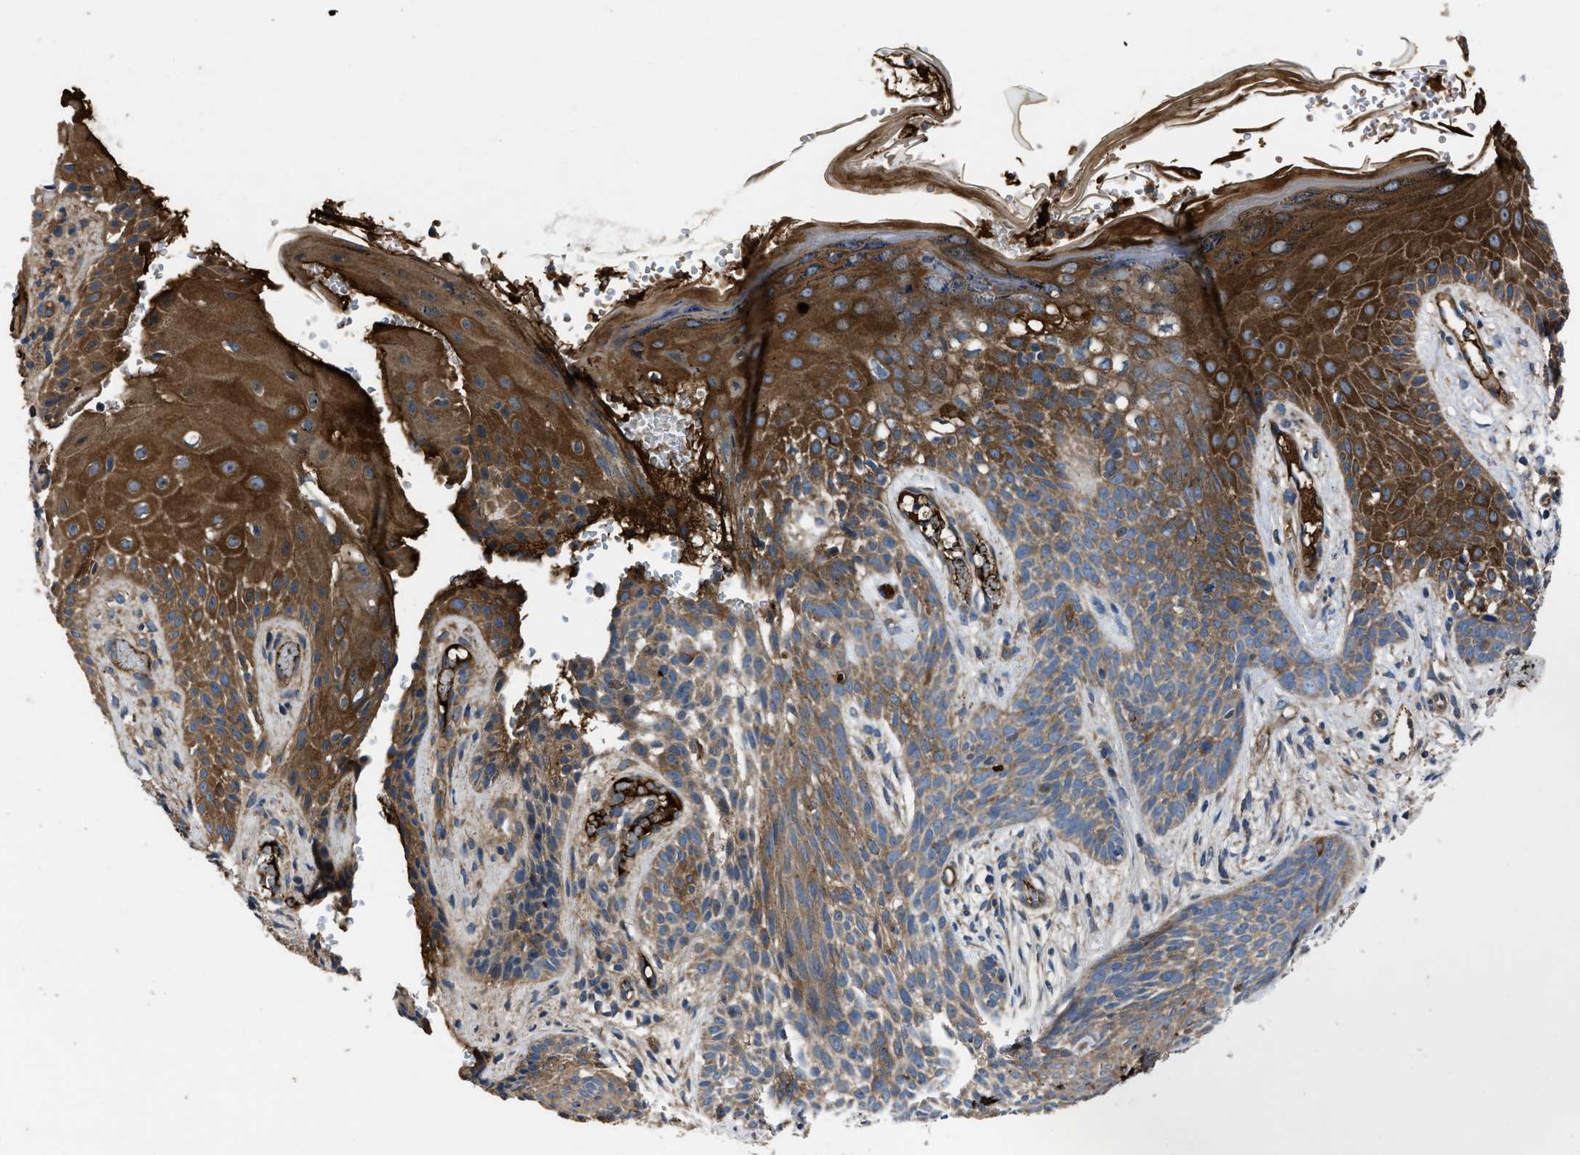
{"staining": {"intensity": "weak", "quantity": ">75%", "location": "cytoplasmic/membranous"}, "tissue": "skin cancer", "cell_type": "Tumor cells", "image_type": "cancer", "snomed": [{"axis": "morphology", "description": "Basal cell carcinoma"}, {"axis": "topography", "description": "Skin"}], "caption": "Basal cell carcinoma (skin) tissue demonstrates weak cytoplasmic/membranous positivity in about >75% of tumor cells", "gene": "ERC1", "patient": {"sex": "female", "age": 59}}